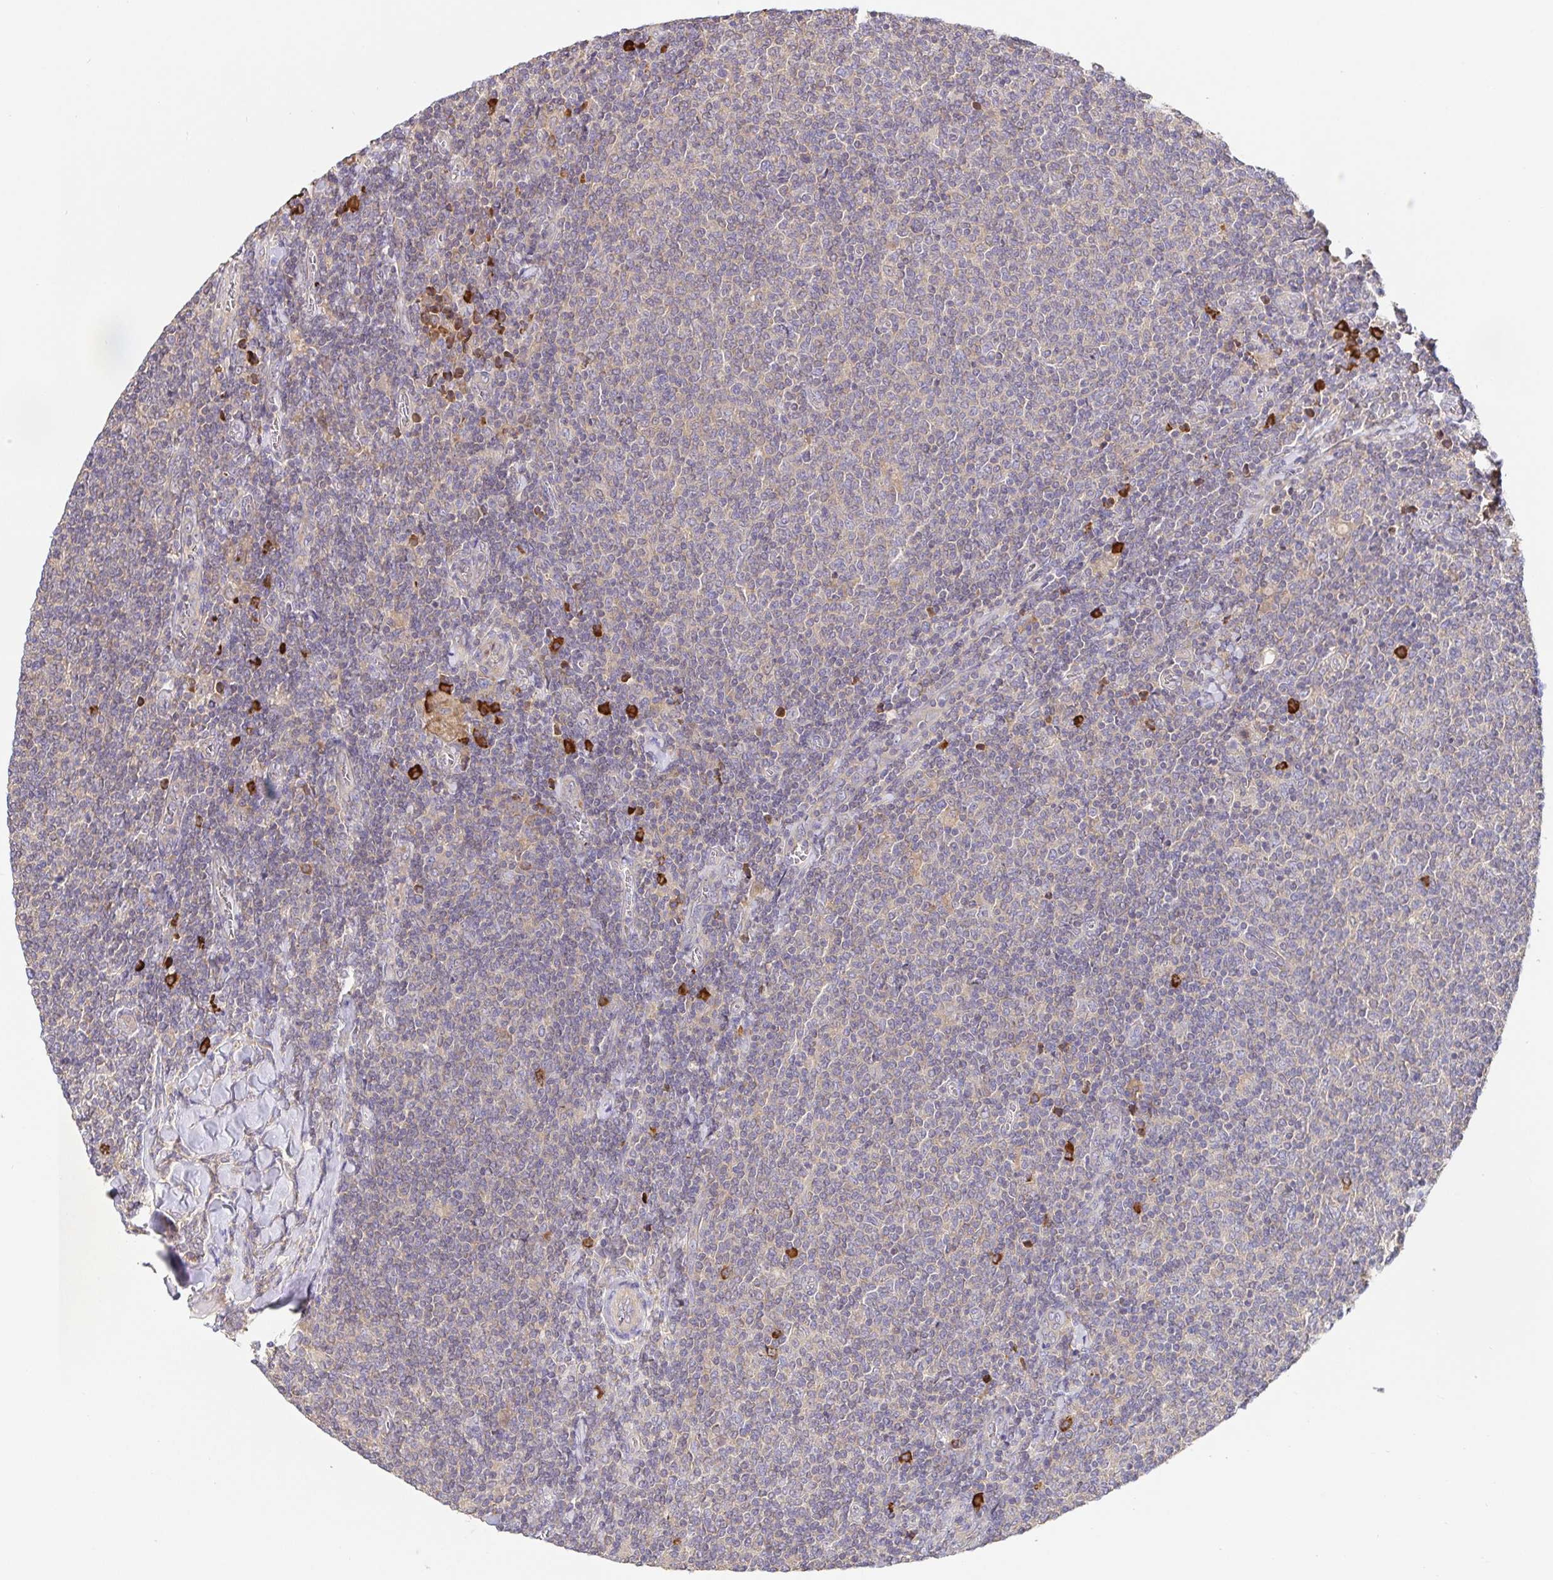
{"staining": {"intensity": "negative", "quantity": "none", "location": "none"}, "tissue": "lymphoma", "cell_type": "Tumor cells", "image_type": "cancer", "snomed": [{"axis": "morphology", "description": "Malignant lymphoma, non-Hodgkin's type, Low grade"}, {"axis": "topography", "description": "Lymph node"}], "caption": "IHC histopathology image of human lymphoma stained for a protein (brown), which demonstrates no staining in tumor cells.", "gene": "HAGH", "patient": {"sex": "male", "age": 52}}